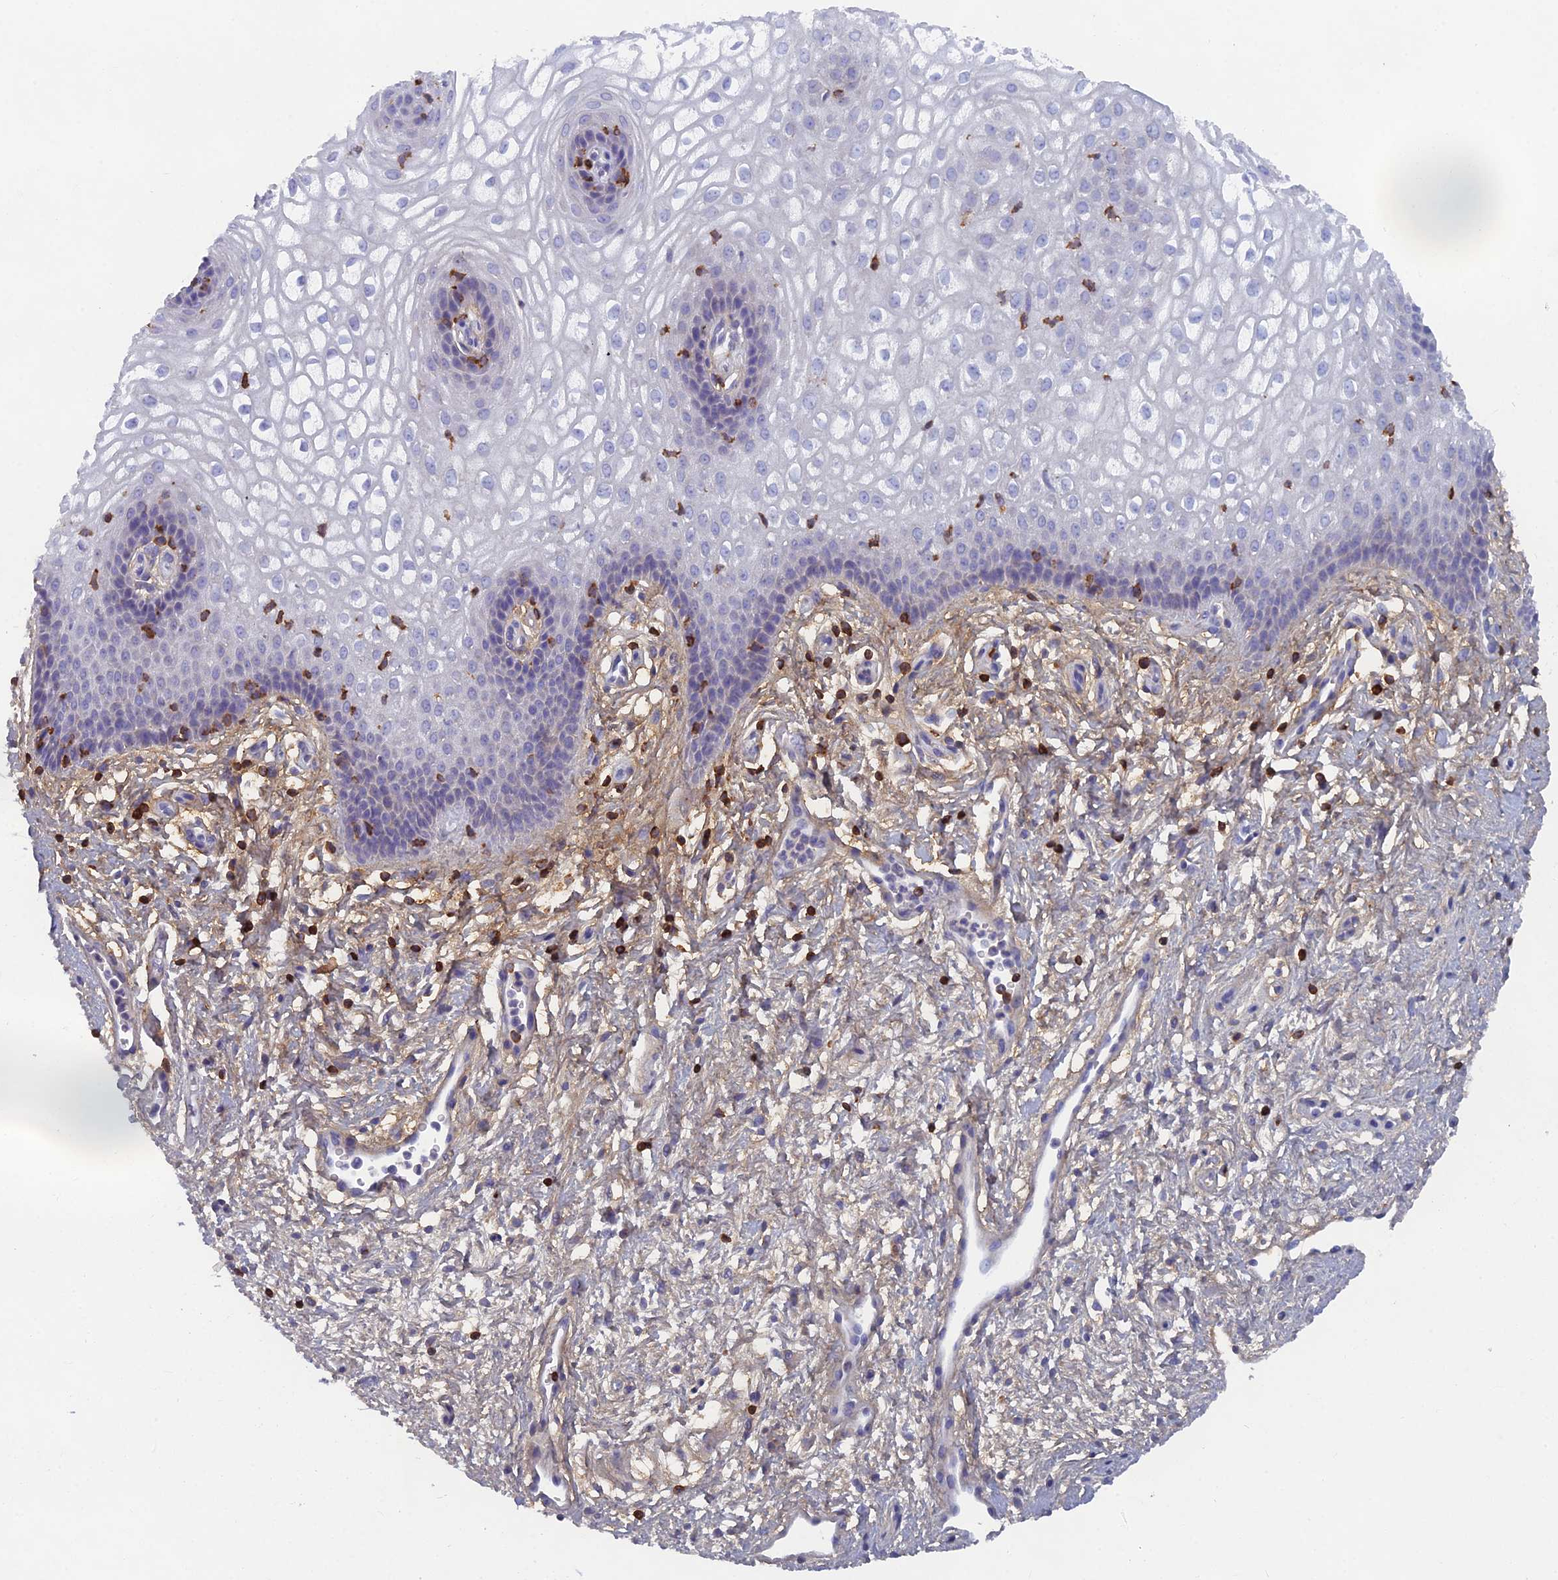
{"staining": {"intensity": "negative", "quantity": "none", "location": "none"}, "tissue": "vagina", "cell_type": "Squamous epithelial cells", "image_type": "normal", "snomed": [{"axis": "morphology", "description": "Normal tissue, NOS"}, {"axis": "topography", "description": "Vagina"}], "caption": "DAB (3,3'-diaminobenzidine) immunohistochemical staining of normal human vagina shows no significant positivity in squamous epithelial cells. Nuclei are stained in blue.", "gene": "ABI3BP", "patient": {"sex": "female", "age": 34}}